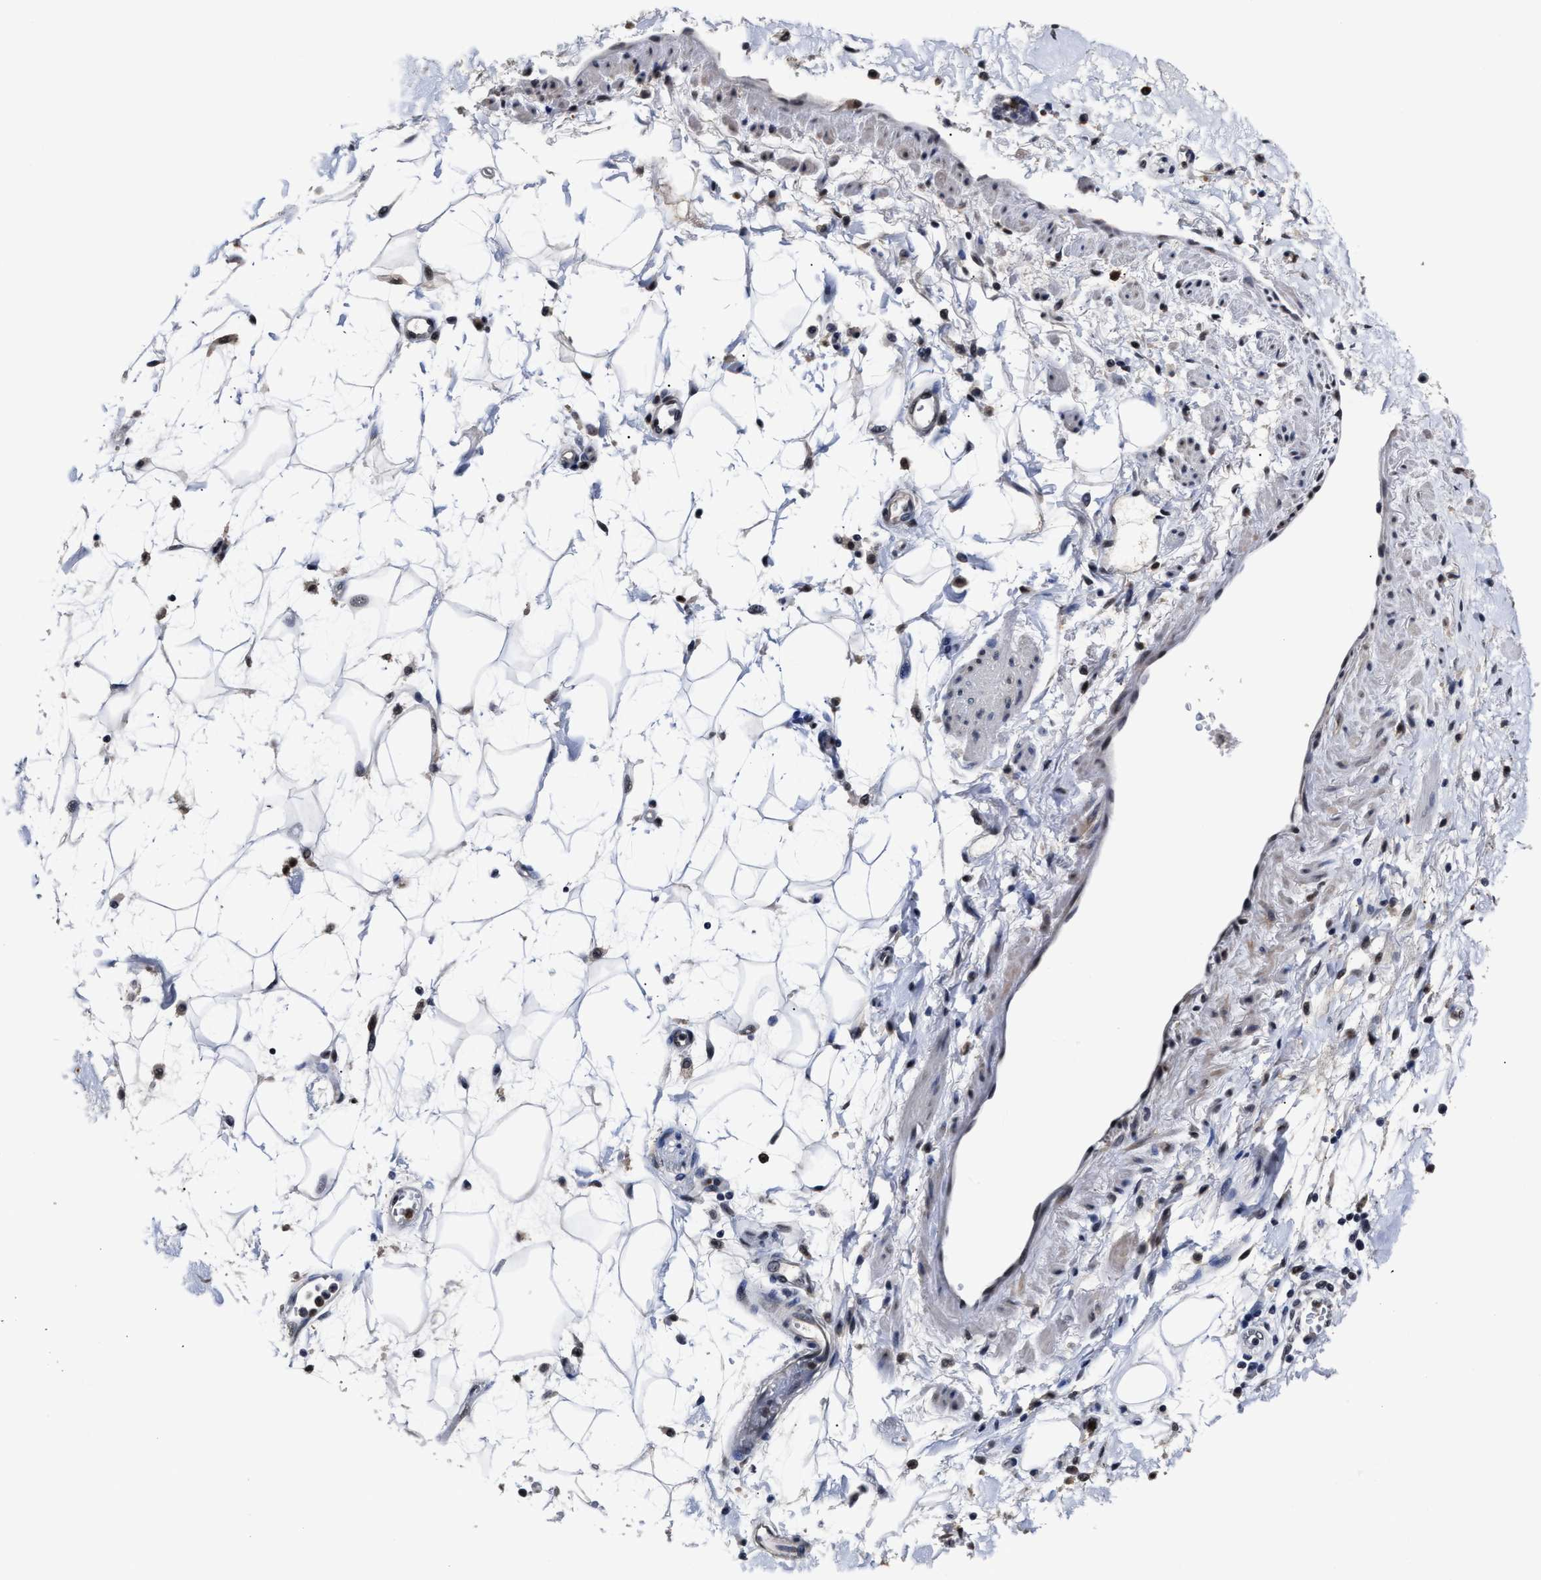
{"staining": {"intensity": "moderate", "quantity": ">75%", "location": "nuclear"}, "tissue": "adipose tissue", "cell_type": "Adipocytes", "image_type": "normal", "snomed": [{"axis": "morphology", "description": "Normal tissue, NOS"}, {"axis": "morphology", "description": "Adenocarcinoma, NOS"}, {"axis": "topography", "description": "Duodenum"}, {"axis": "topography", "description": "Peripheral nerve tissue"}], "caption": "Immunohistochemical staining of normal human adipose tissue displays medium levels of moderate nuclear positivity in about >75% of adipocytes. The staining is performed using DAB (3,3'-diaminobenzidine) brown chromogen to label protein expression. The nuclei are counter-stained blue using hematoxylin.", "gene": "PRPF4B", "patient": {"sex": "female", "age": 60}}